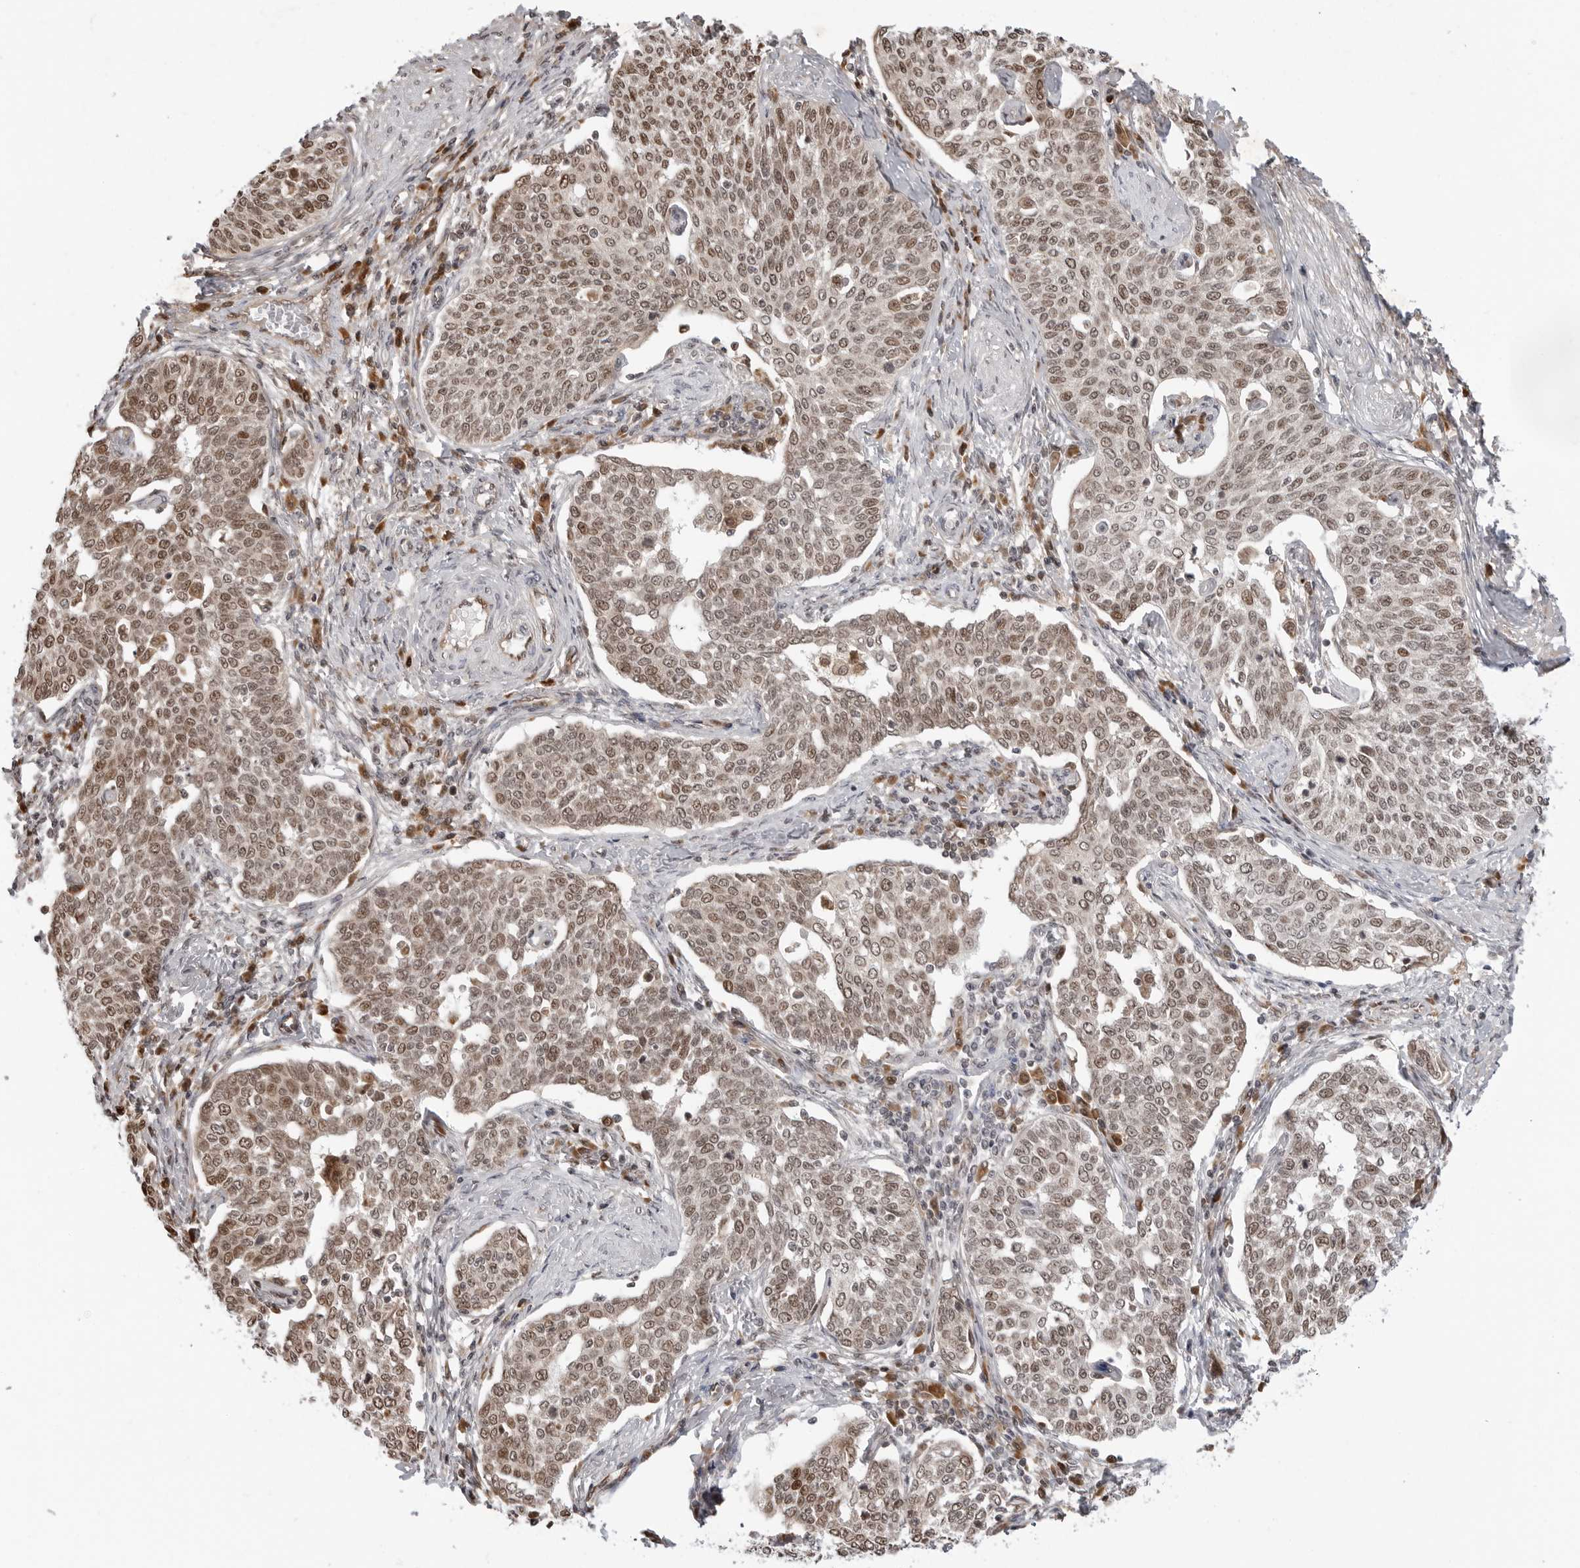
{"staining": {"intensity": "moderate", "quantity": ">75%", "location": "nuclear"}, "tissue": "cervical cancer", "cell_type": "Tumor cells", "image_type": "cancer", "snomed": [{"axis": "morphology", "description": "Squamous cell carcinoma, NOS"}, {"axis": "topography", "description": "Cervix"}], "caption": "Cervical squamous cell carcinoma stained with a protein marker reveals moderate staining in tumor cells.", "gene": "TIPRL", "patient": {"sex": "female", "age": 34}}